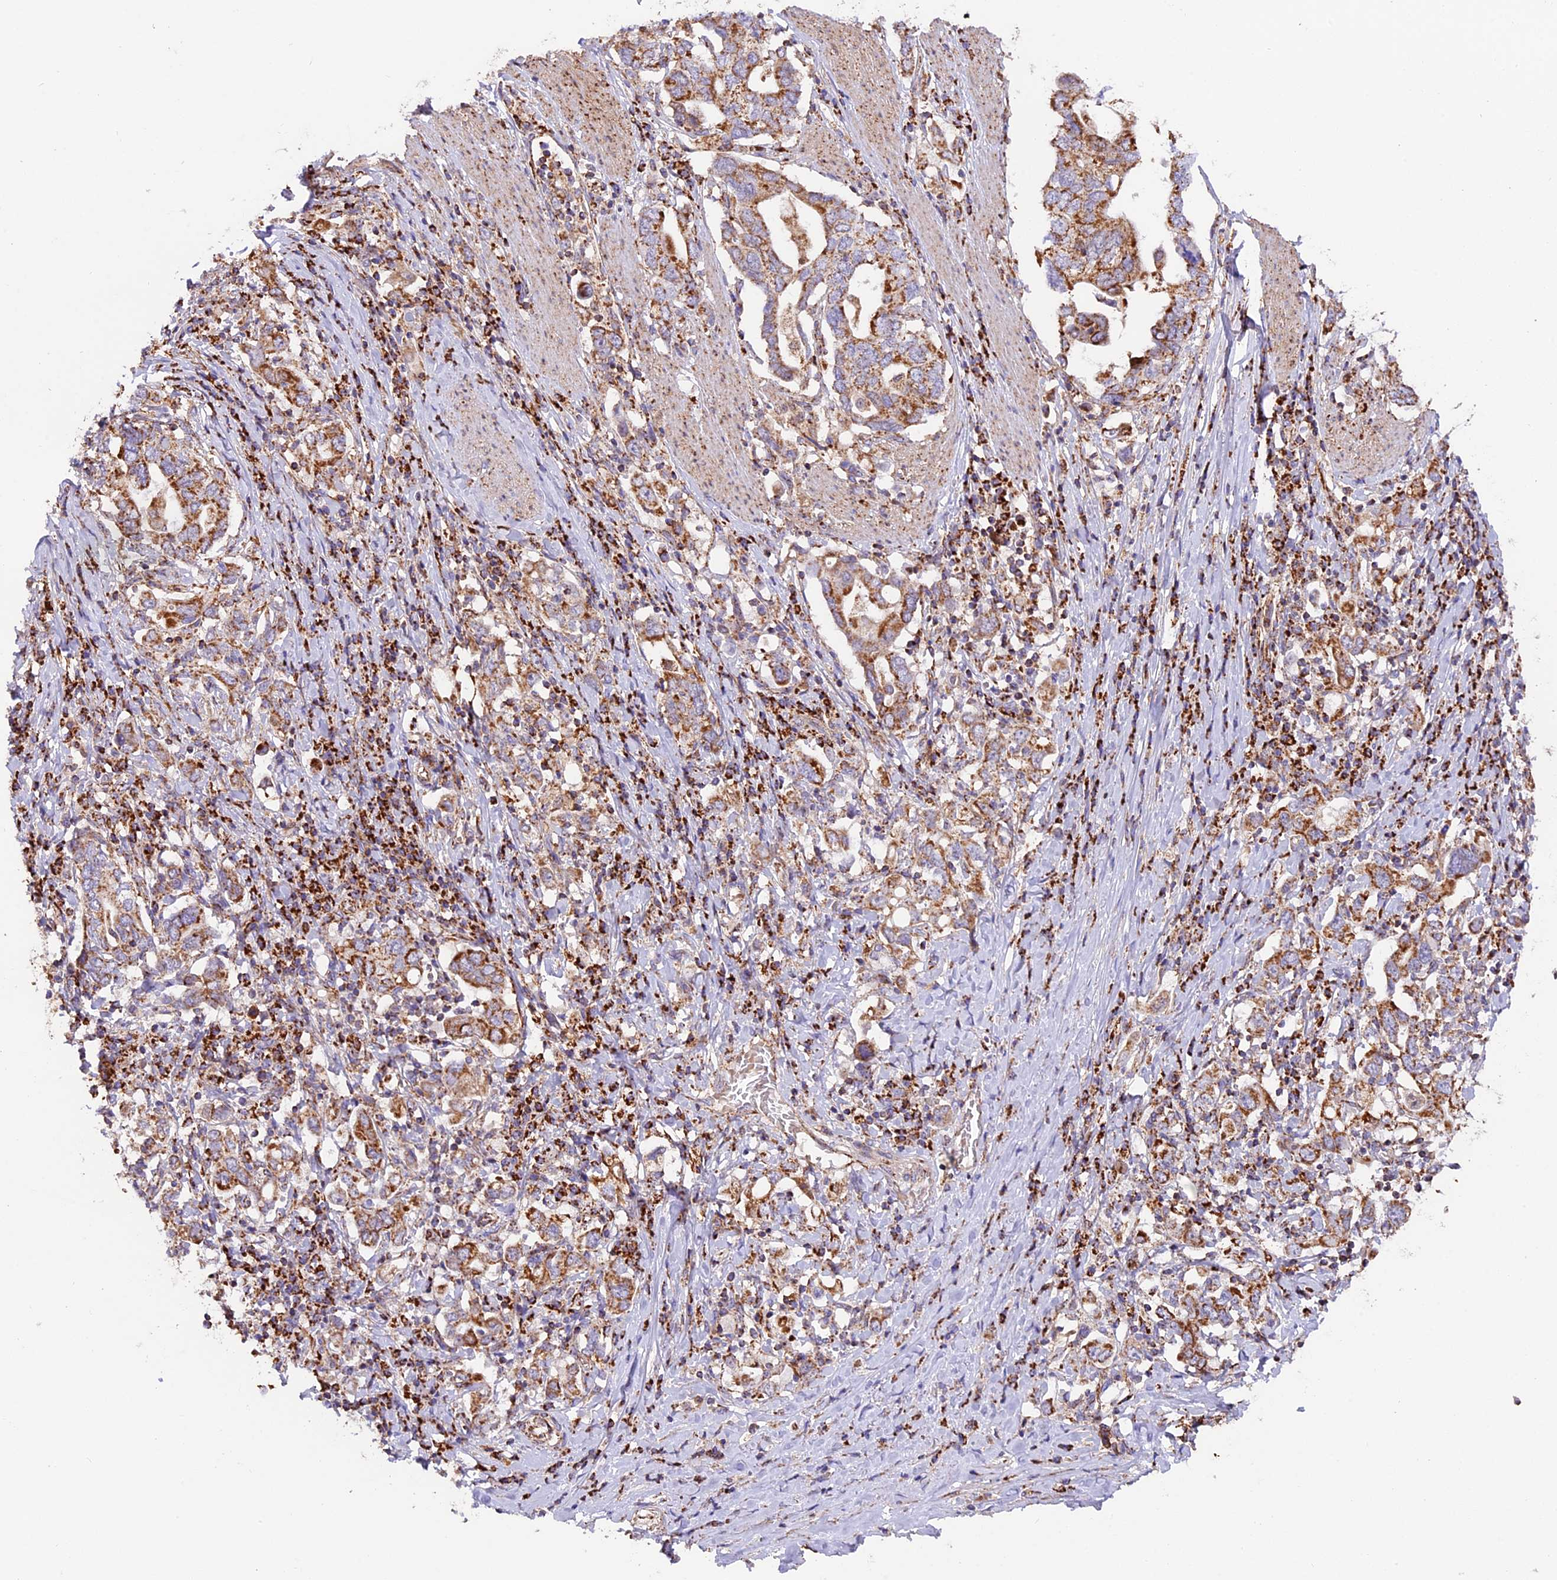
{"staining": {"intensity": "moderate", "quantity": ">75%", "location": "cytoplasmic/membranous"}, "tissue": "stomach cancer", "cell_type": "Tumor cells", "image_type": "cancer", "snomed": [{"axis": "morphology", "description": "Adenocarcinoma, NOS"}, {"axis": "topography", "description": "Stomach, upper"}, {"axis": "topography", "description": "Stomach"}], "caption": "DAB (3,3'-diaminobenzidine) immunohistochemical staining of human stomach cancer (adenocarcinoma) demonstrates moderate cytoplasmic/membranous protein staining in approximately >75% of tumor cells.", "gene": "NDUFA8", "patient": {"sex": "male", "age": 62}}